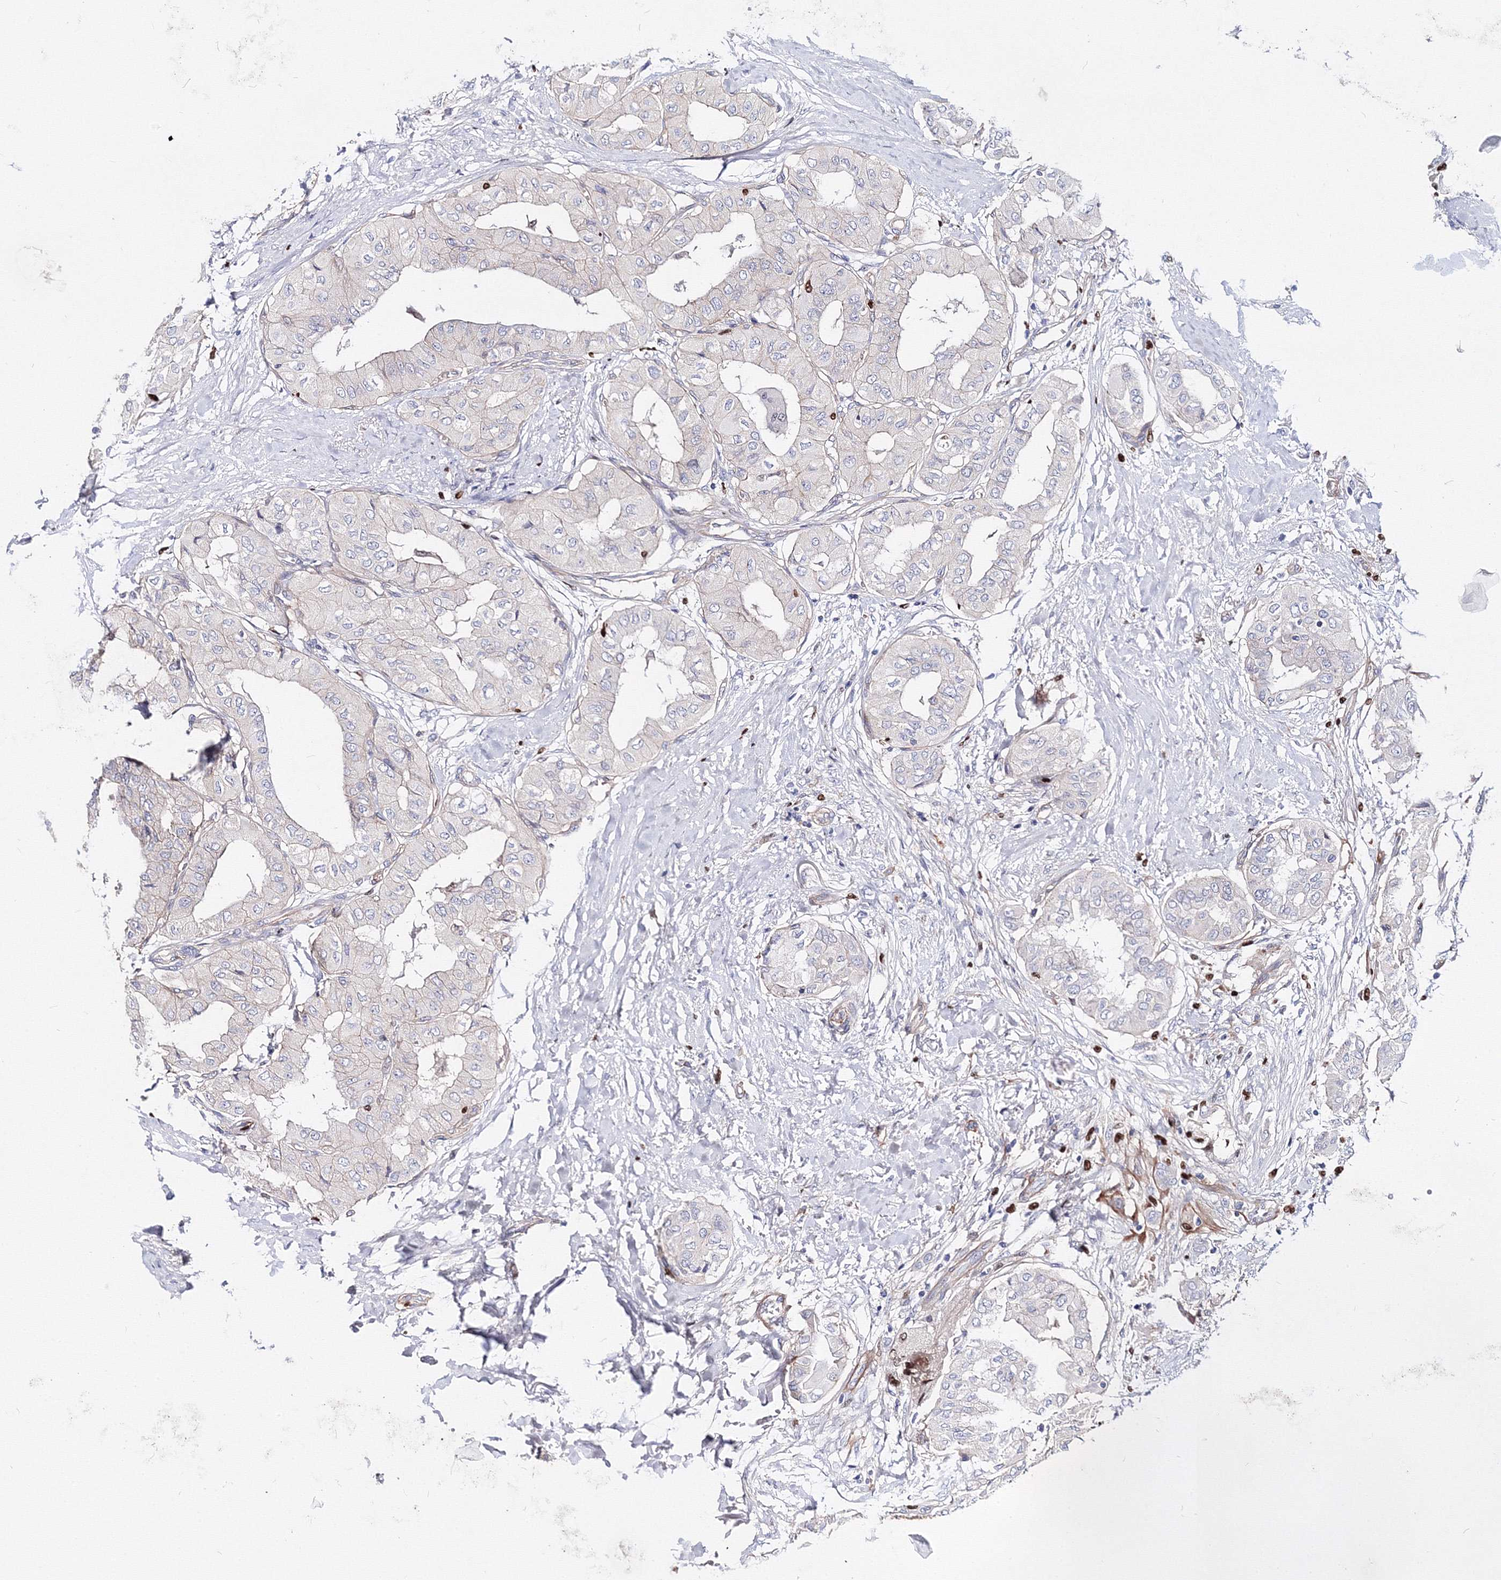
{"staining": {"intensity": "negative", "quantity": "none", "location": "none"}, "tissue": "thyroid cancer", "cell_type": "Tumor cells", "image_type": "cancer", "snomed": [{"axis": "morphology", "description": "Papillary adenocarcinoma, NOS"}, {"axis": "topography", "description": "Thyroid gland"}], "caption": "A high-resolution photomicrograph shows immunohistochemistry staining of thyroid papillary adenocarcinoma, which demonstrates no significant expression in tumor cells. (Brightfield microscopy of DAB (3,3'-diaminobenzidine) immunohistochemistry at high magnification).", "gene": "C11orf52", "patient": {"sex": "female", "age": 59}}